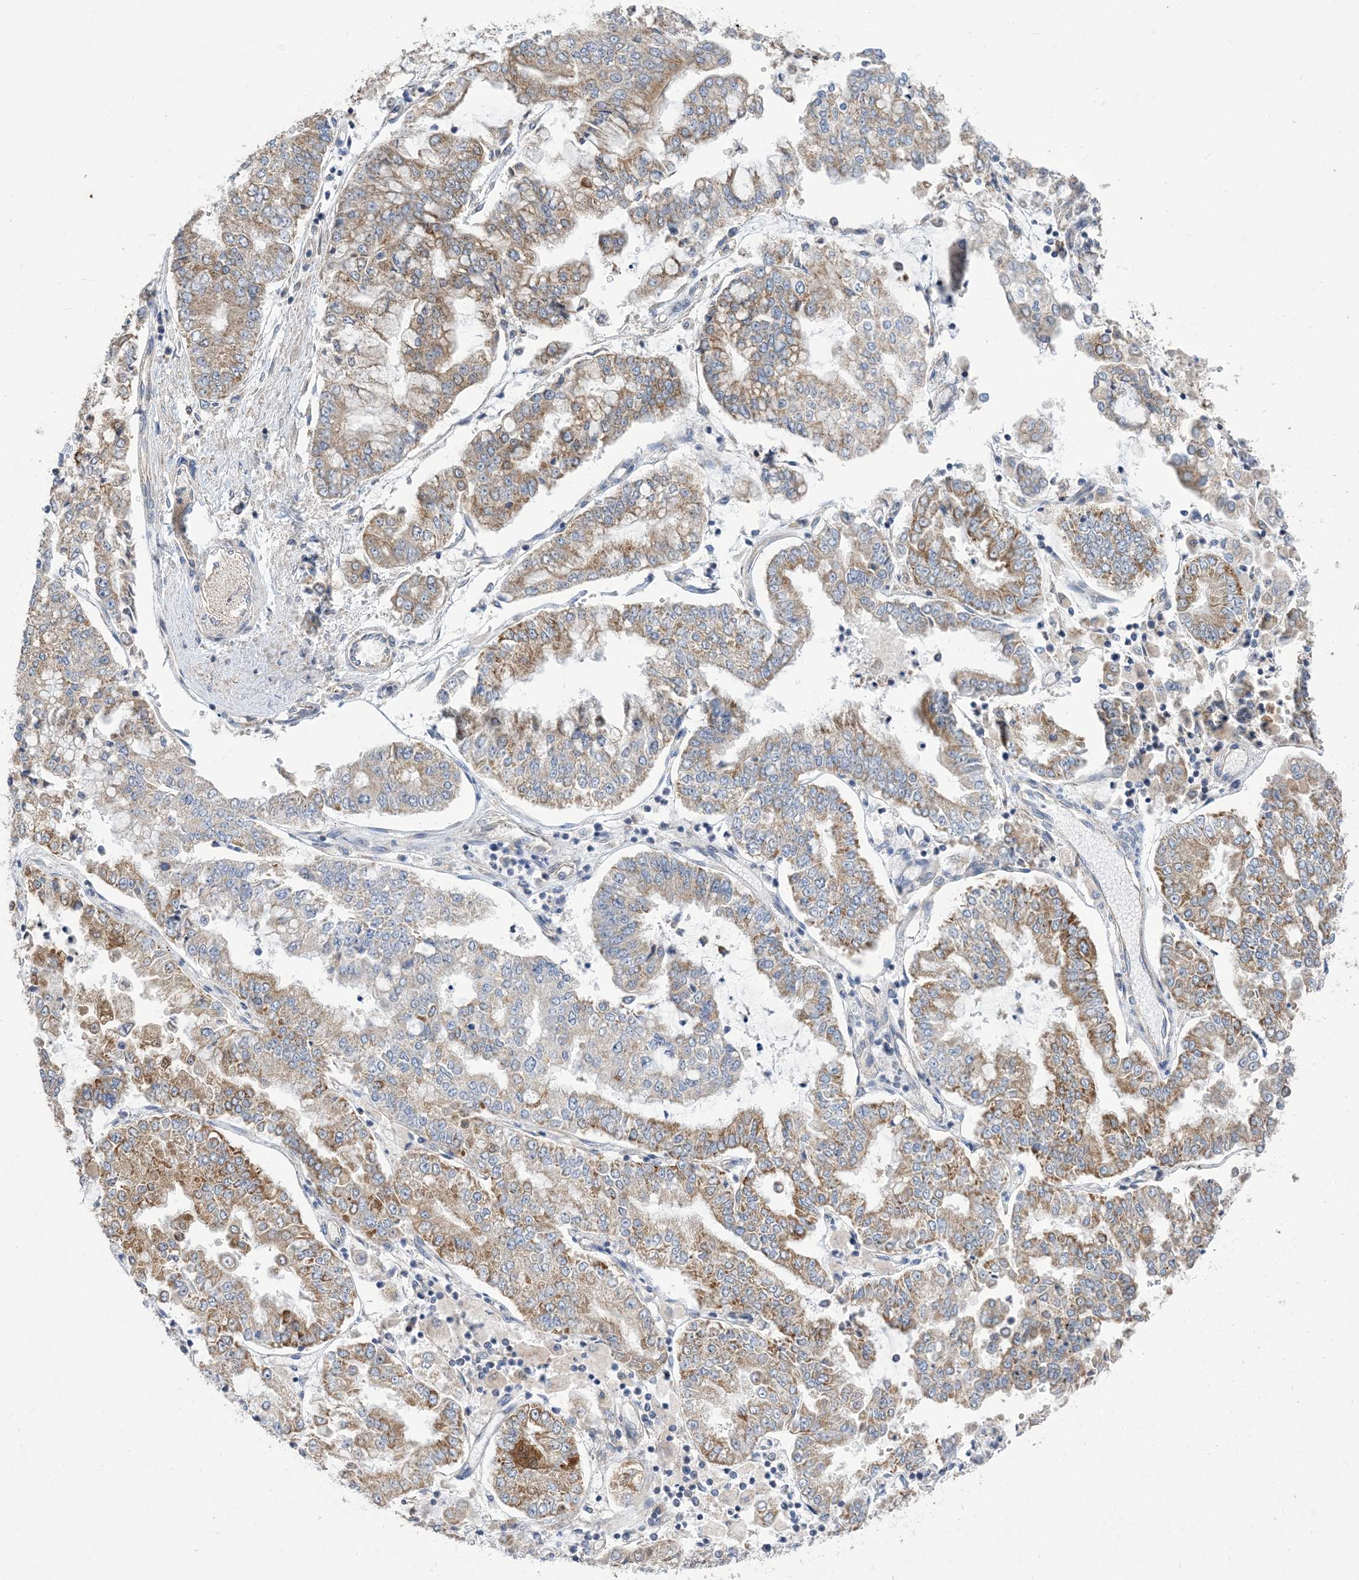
{"staining": {"intensity": "moderate", "quantity": "25%-75%", "location": "cytoplasmic/membranous"}, "tissue": "stomach cancer", "cell_type": "Tumor cells", "image_type": "cancer", "snomed": [{"axis": "morphology", "description": "Adenocarcinoma, NOS"}, {"axis": "topography", "description": "Stomach"}], "caption": "About 25%-75% of tumor cells in stomach adenocarcinoma exhibit moderate cytoplasmic/membranous protein staining as visualized by brown immunohistochemical staining.", "gene": "CLEC16A", "patient": {"sex": "male", "age": 76}}